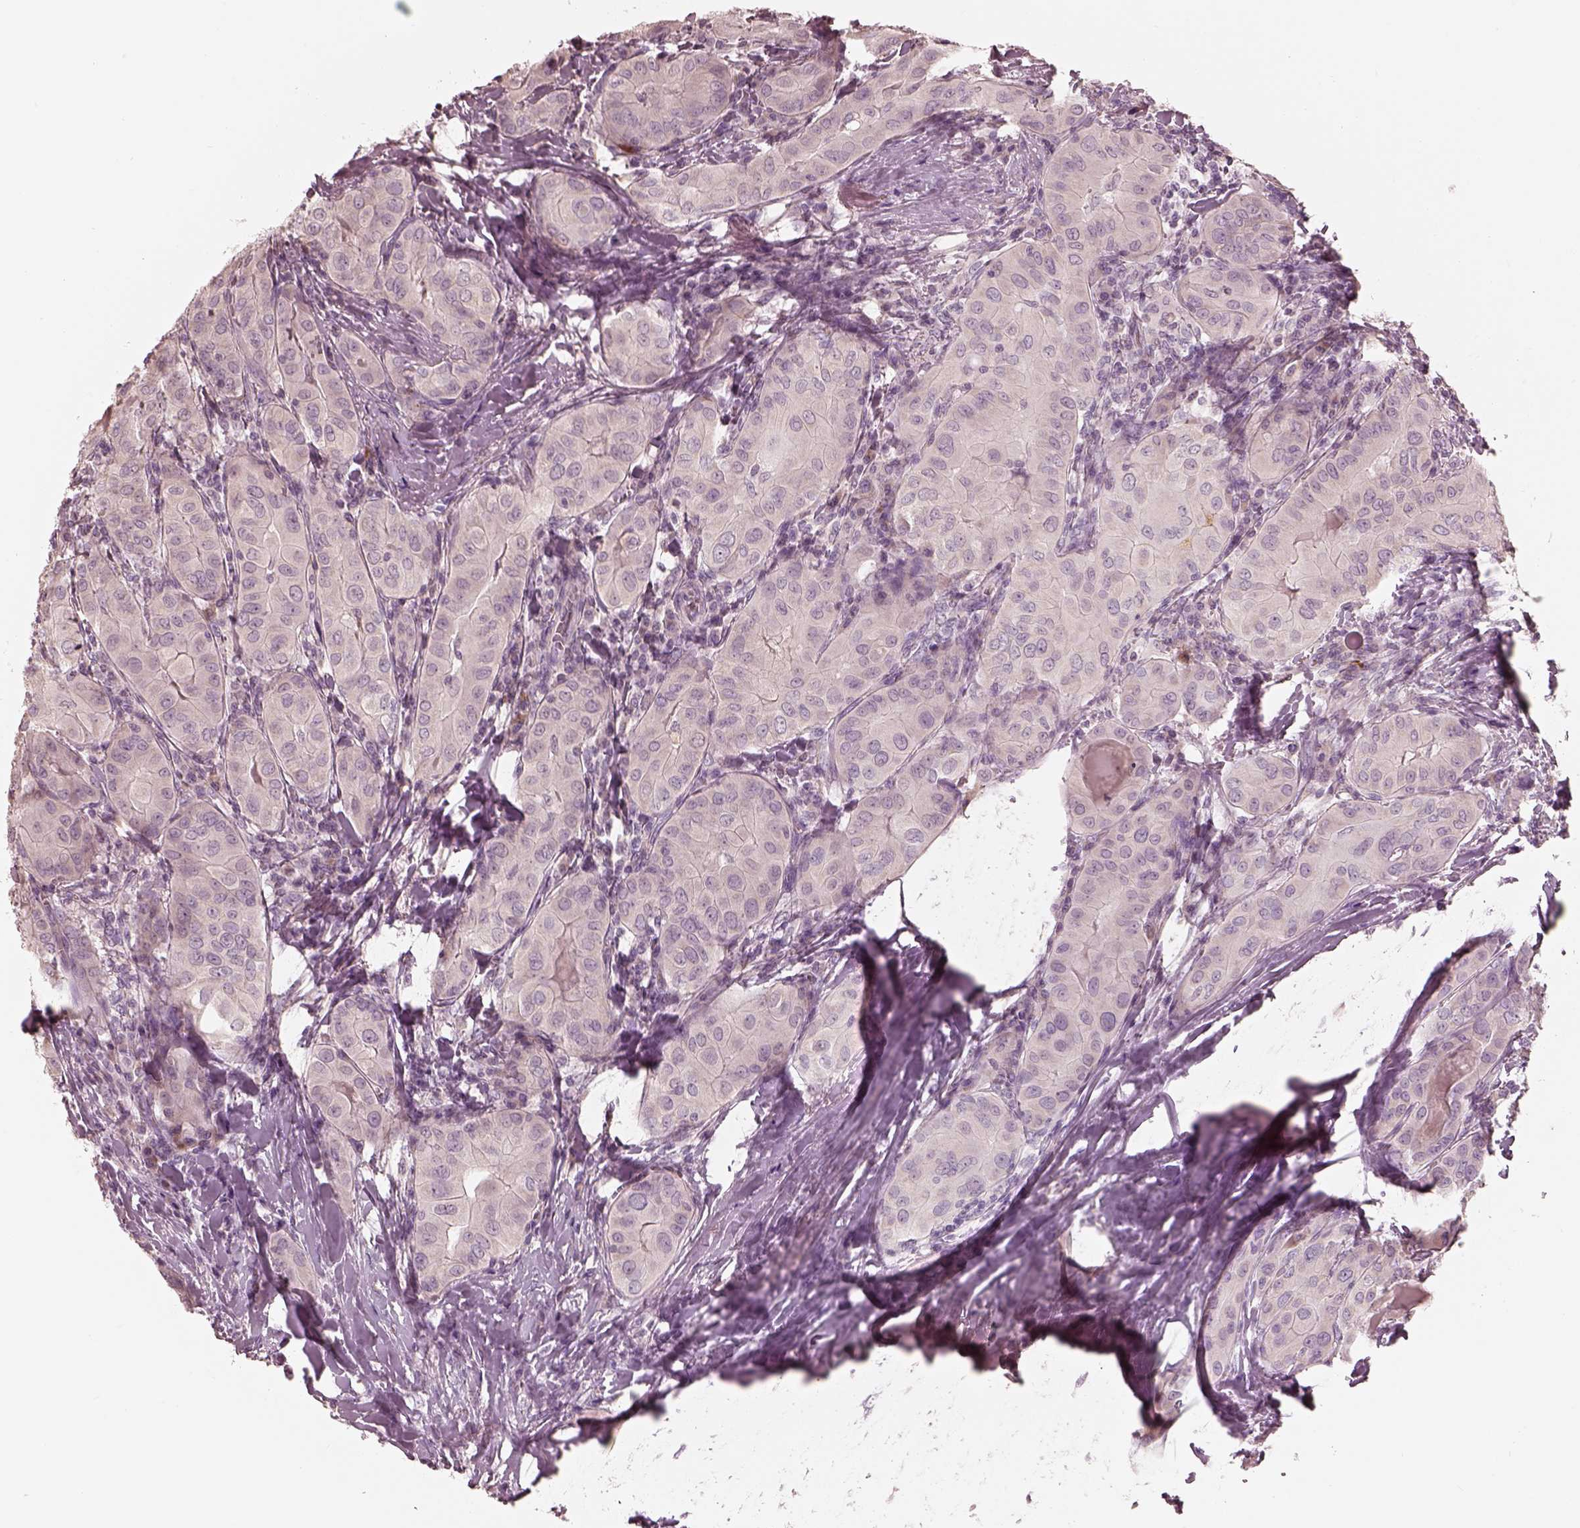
{"staining": {"intensity": "negative", "quantity": "none", "location": "none"}, "tissue": "thyroid cancer", "cell_type": "Tumor cells", "image_type": "cancer", "snomed": [{"axis": "morphology", "description": "Papillary adenocarcinoma, NOS"}, {"axis": "topography", "description": "Thyroid gland"}], "caption": "DAB (3,3'-diaminobenzidine) immunohistochemical staining of human thyroid papillary adenocarcinoma exhibits no significant expression in tumor cells.", "gene": "ANKLE1", "patient": {"sex": "female", "age": 37}}